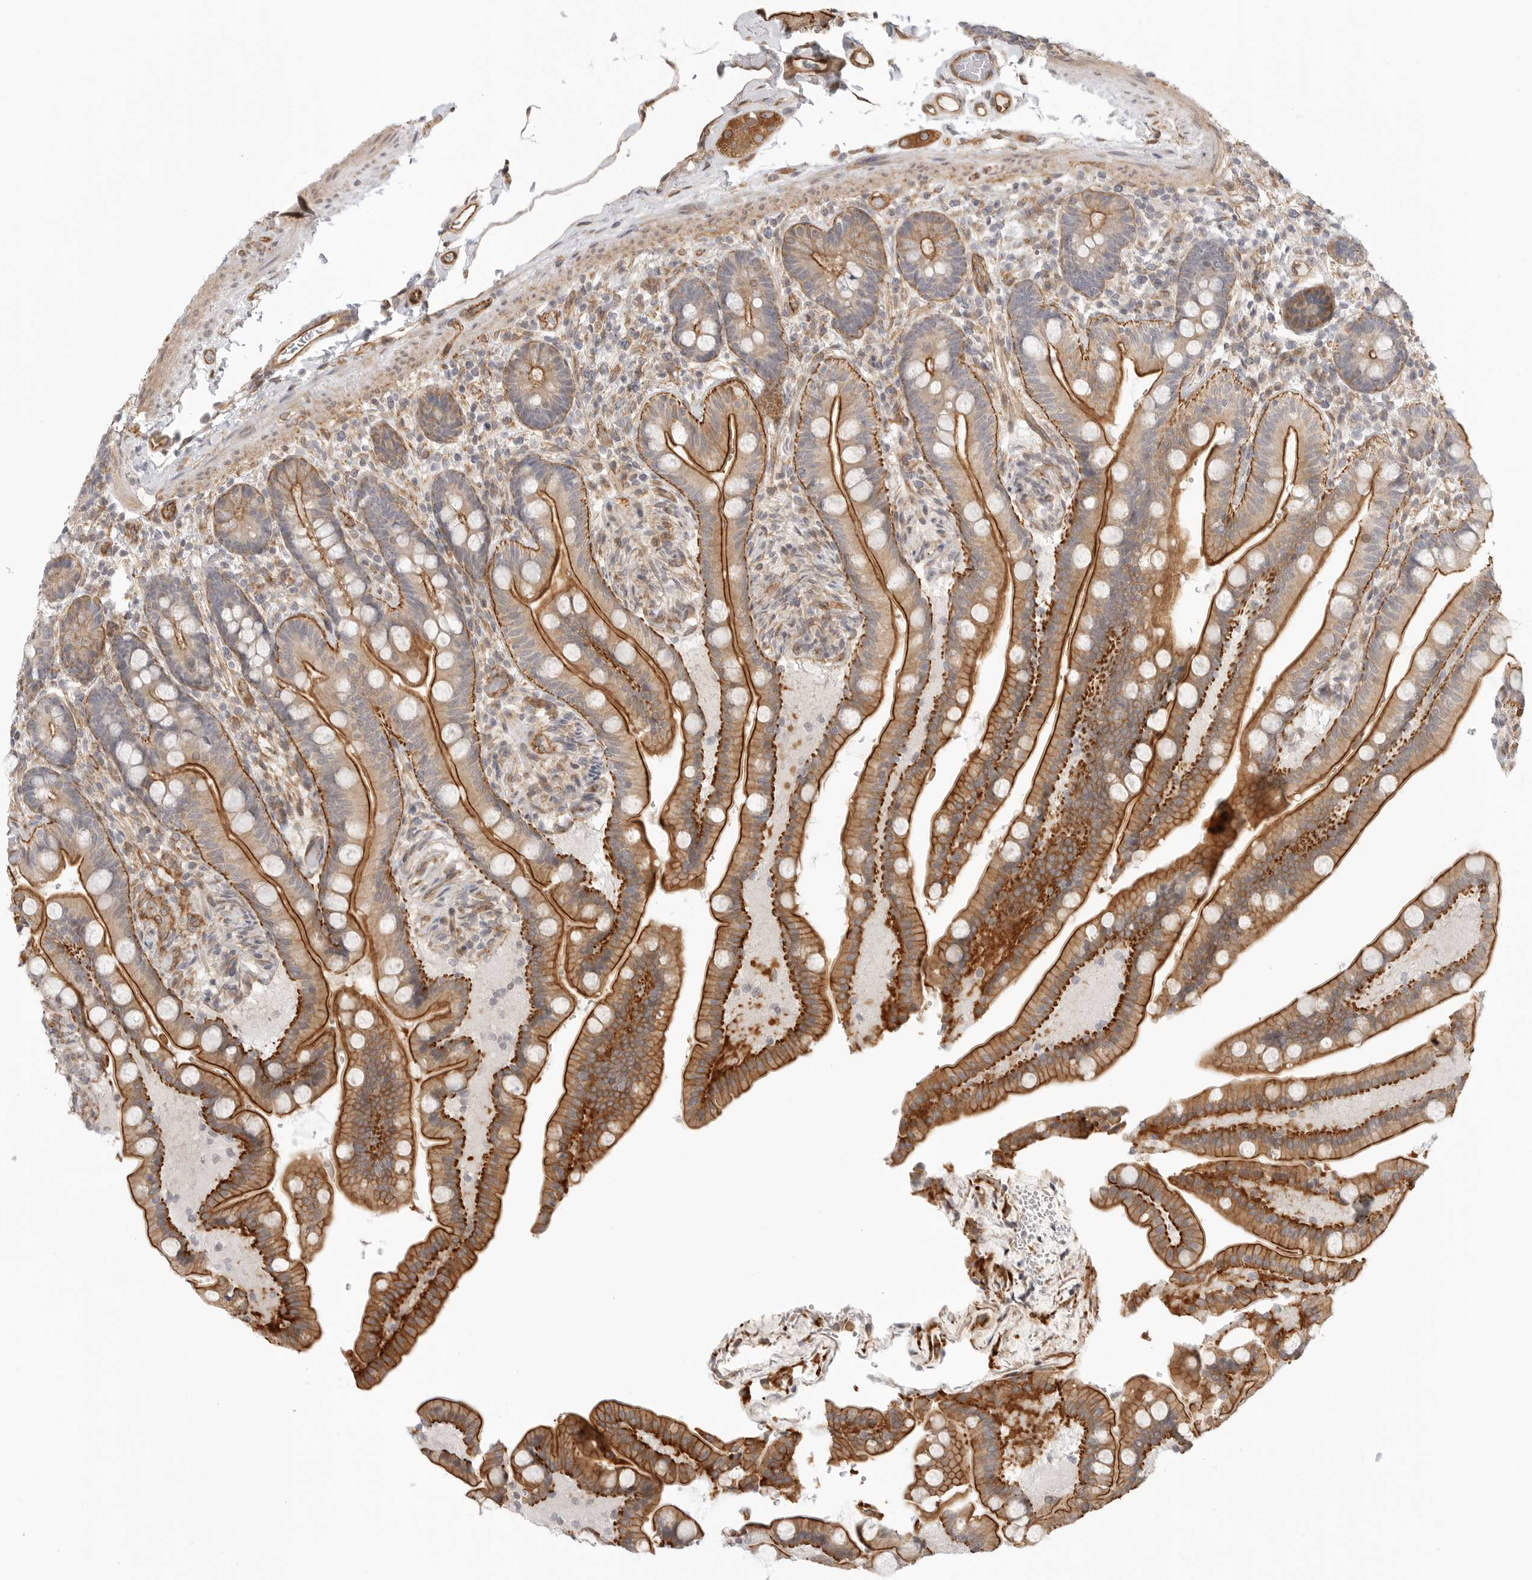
{"staining": {"intensity": "moderate", "quantity": ">75%", "location": "cytoplasmic/membranous"}, "tissue": "colon", "cell_type": "Endothelial cells", "image_type": "normal", "snomed": [{"axis": "morphology", "description": "Normal tissue, NOS"}, {"axis": "topography", "description": "Smooth muscle"}, {"axis": "topography", "description": "Colon"}], "caption": "The image displays immunohistochemical staining of unremarkable colon. There is moderate cytoplasmic/membranous positivity is identified in approximately >75% of endothelial cells.", "gene": "ATOH7", "patient": {"sex": "male", "age": 73}}